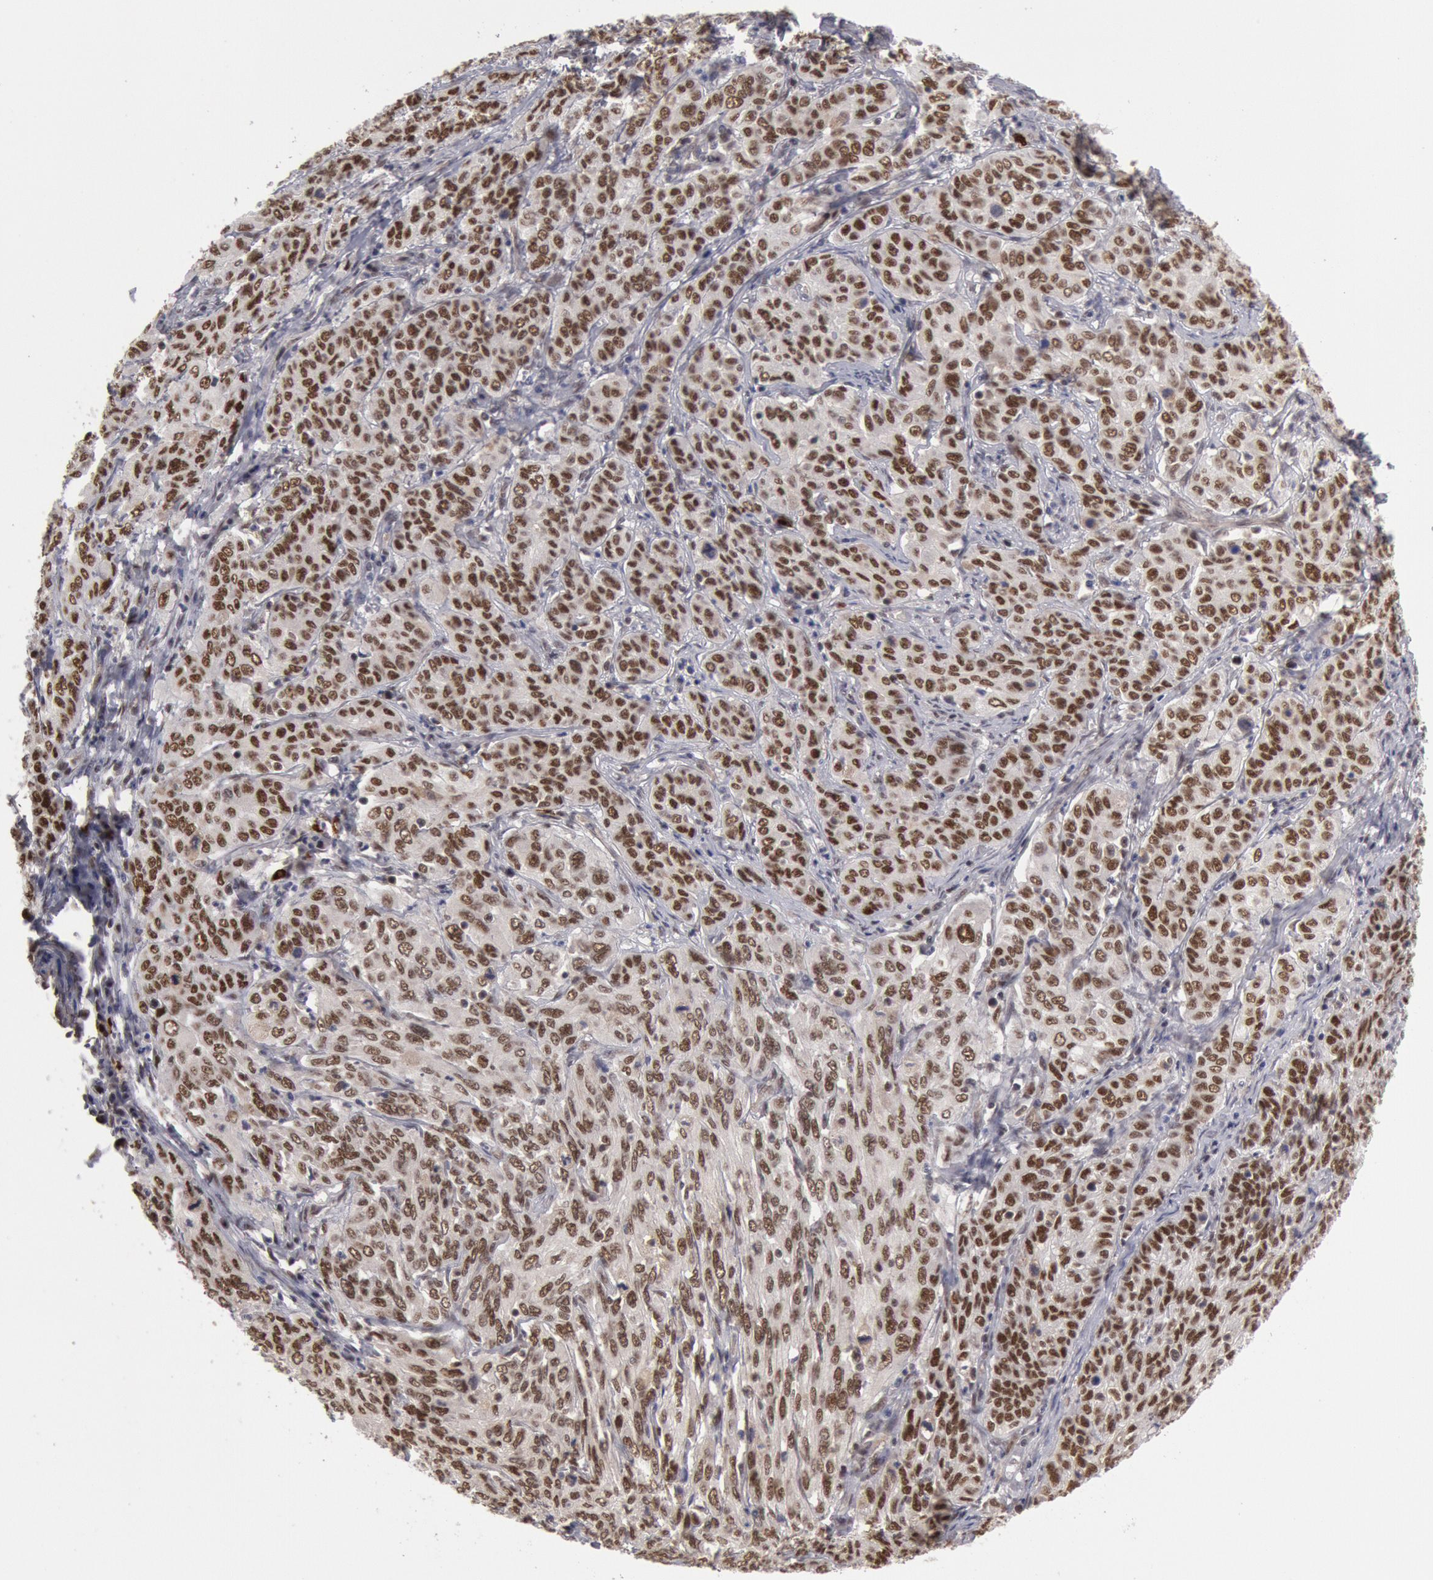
{"staining": {"intensity": "moderate", "quantity": ">75%", "location": "nuclear"}, "tissue": "cervical cancer", "cell_type": "Tumor cells", "image_type": "cancer", "snomed": [{"axis": "morphology", "description": "Squamous cell carcinoma, NOS"}, {"axis": "topography", "description": "Cervix"}], "caption": "An image of cervical cancer stained for a protein displays moderate nuclear brown staining in tumor cells.", "gene": "PPP4R3B", "patient": {"sex": "female", "age": 38}}